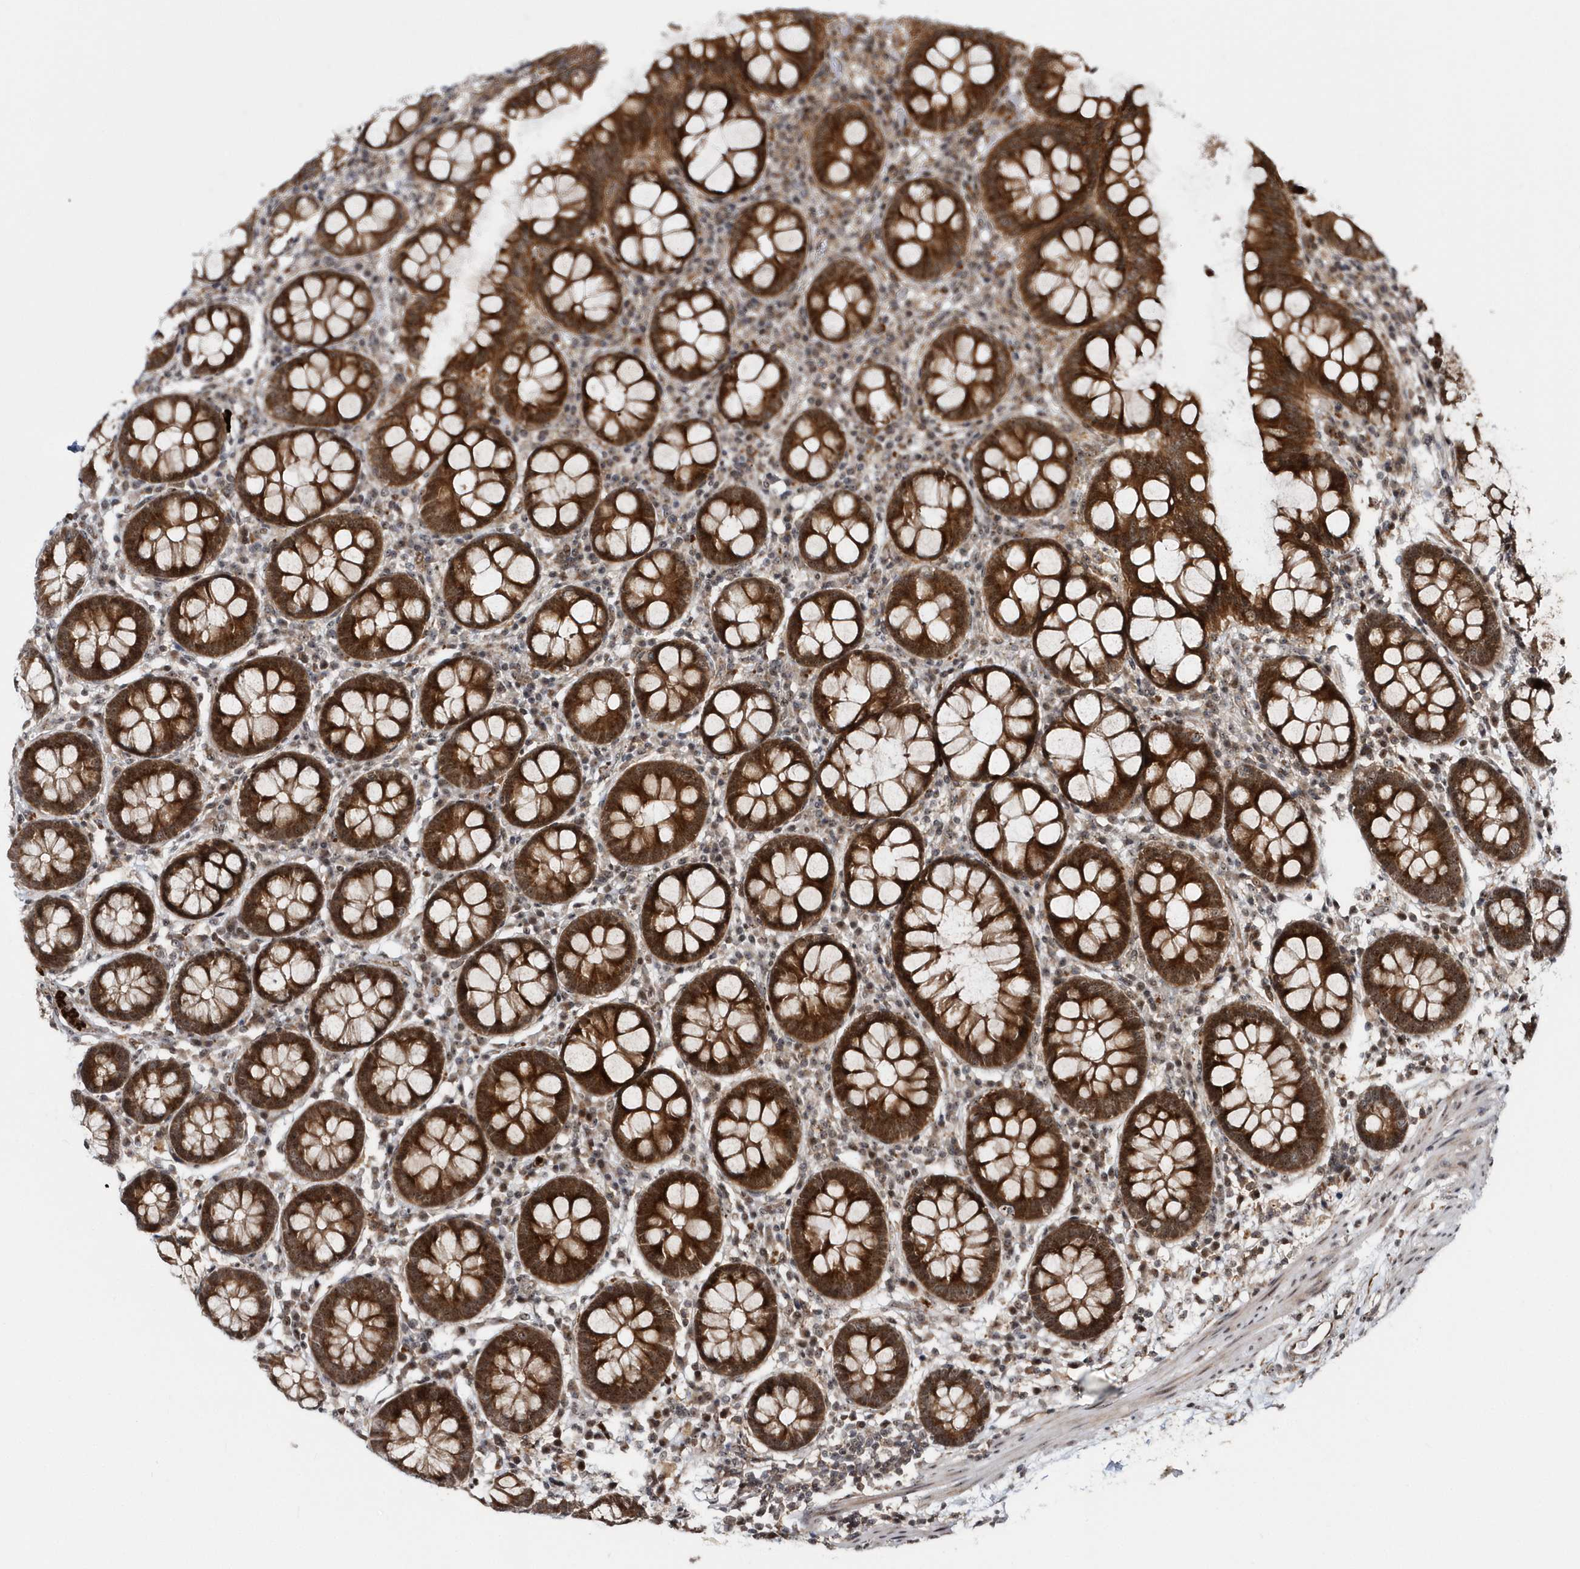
{"staining": {"intensity": "weak", "quantity": "25%-75%", "location": "cytoplasmic/membranous"}, "tissue": "colon", "cell_type": "Endothelial cells", "image_type": "normal", "snomed": [{"axis": "morphology", "description": "Normal tissue, NOS"}, {"axis": "topography", "description": "Colon"}], "caption": "Immunohistochemistry (DAB) staining of unremarkable human colon demonstrates weak cytoplasmic/membranous protein positivity in about 25%-75% of endothelial cells.", "gene": "SOWAHB", "patient": {"sex": "female", "age": 79}}